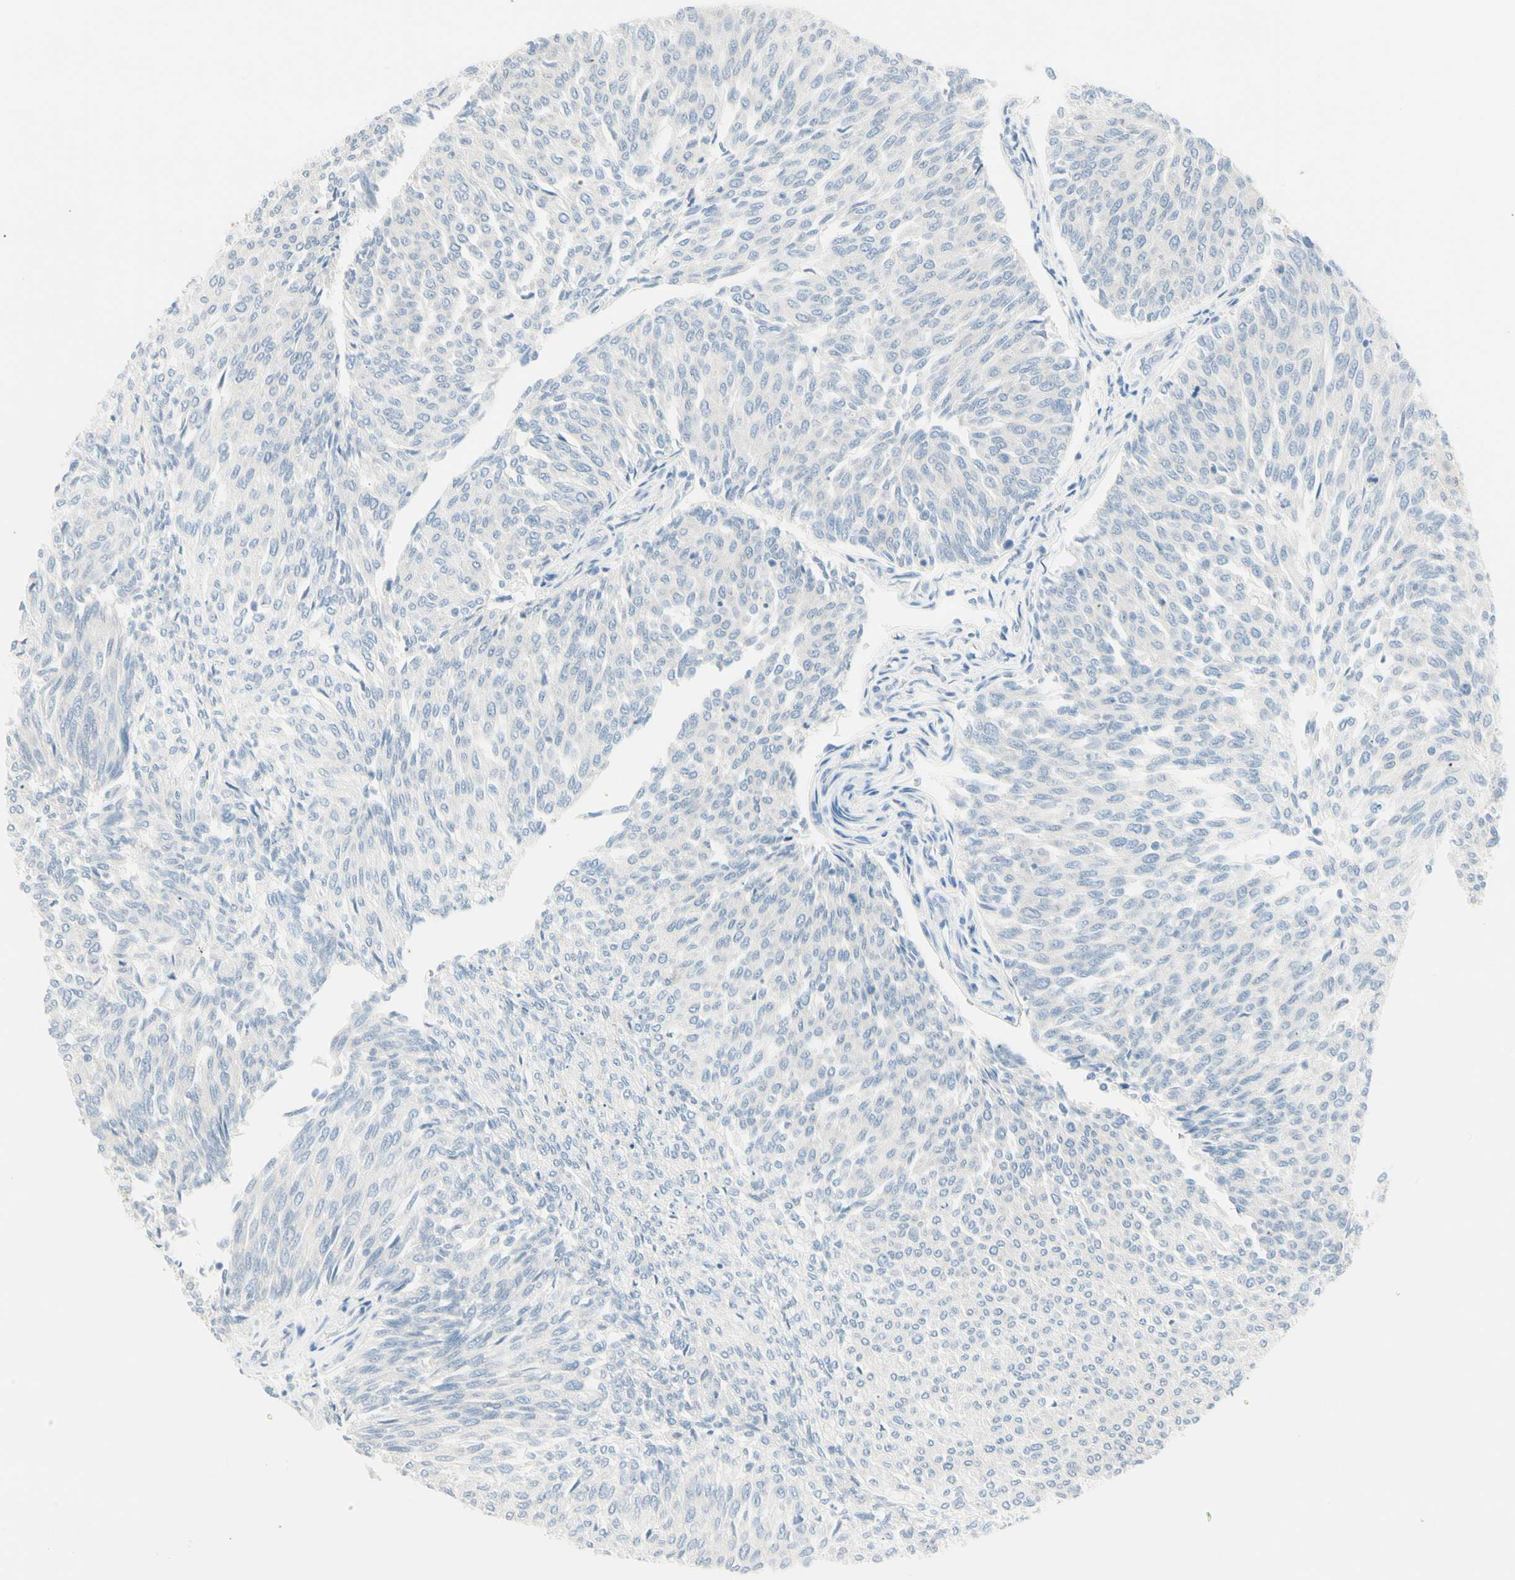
{"staining": {"intensity": "negative", "quantity": "none", "location": "none"}, "tissue": "urothelial cancer", "cell_type": "Tumor cells", "image_type": "cancer", "snomed": [{"axis": "morphology", "description": "Urothelial carcinoma, Low grade"}, {"axis": "topography", "description": "Urinary bladder"}], "caption": "Immunohistochemistry image of urothelial cancer stained for a protein (brown), which displays no expression in tumor cells. The staining is performed using DAB (3,3'-diaminobenzidine) brown chromogen with nuclei counter-stained in using hematoxylin.", "gene": "ALDH18A1", "patient": {"sex": "female", "age": 79}}